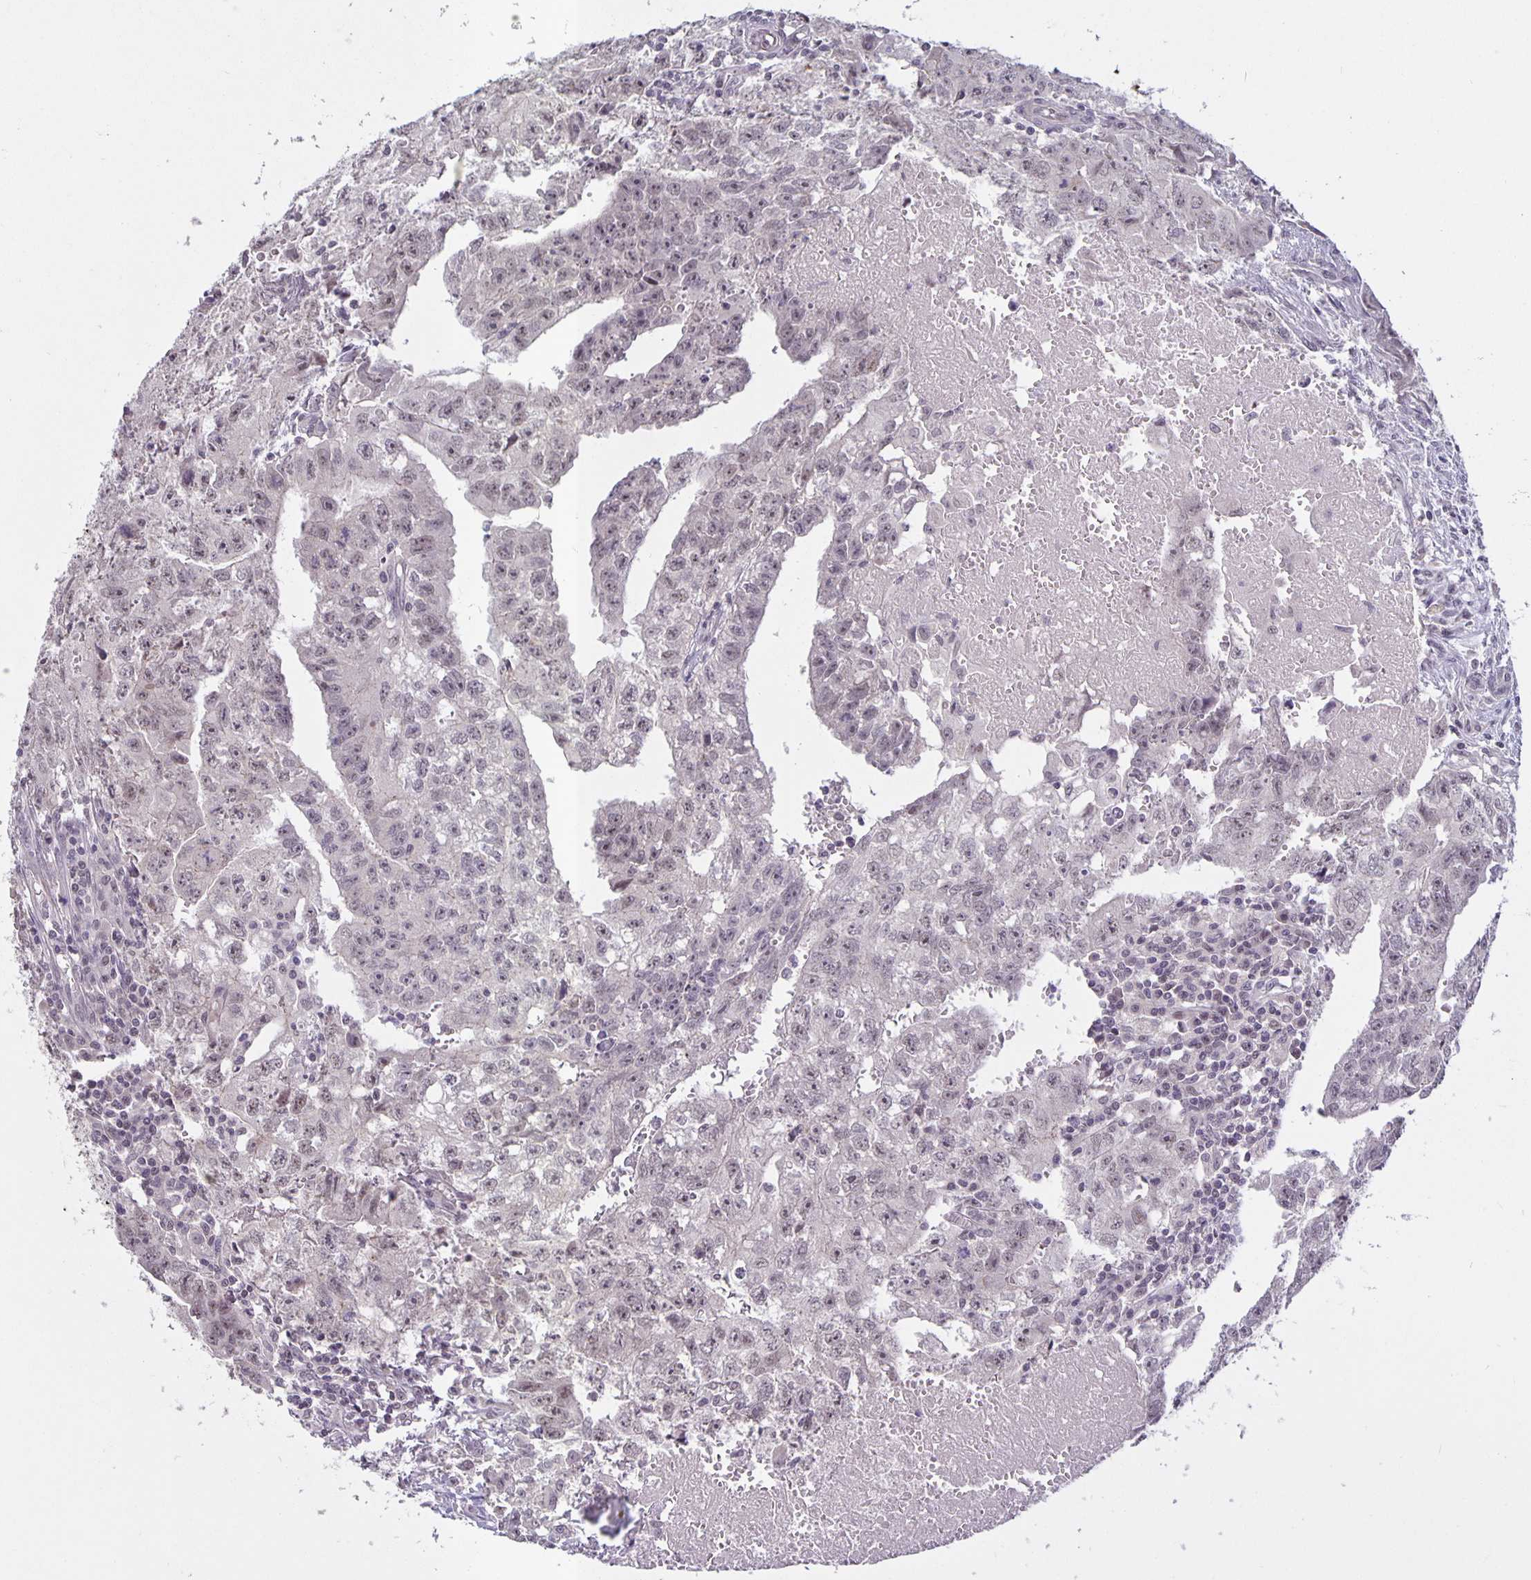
{"staining": {"intensity": "negative", "quantity": "none", "location": "none"}, "tissue": "testis cancer", "cell_type": "Tumor cells", "image_type": "cancer", "snomed": [{"axis": "morphology", "description": "Carcinoma, Embryonal, NOS"}, {"axis": "morphology", "description": "Teratoma, malignant, NOS"}, {"axis": "topography", "description": "Testis"}], "caption": "A histopathology image of human embryonal carcinoma (testis) is negative for staining in tumor cells. Nuclei are stained in blue.", "gene": "ARVCF", "patient": {"sex": "male", "age": 24}}